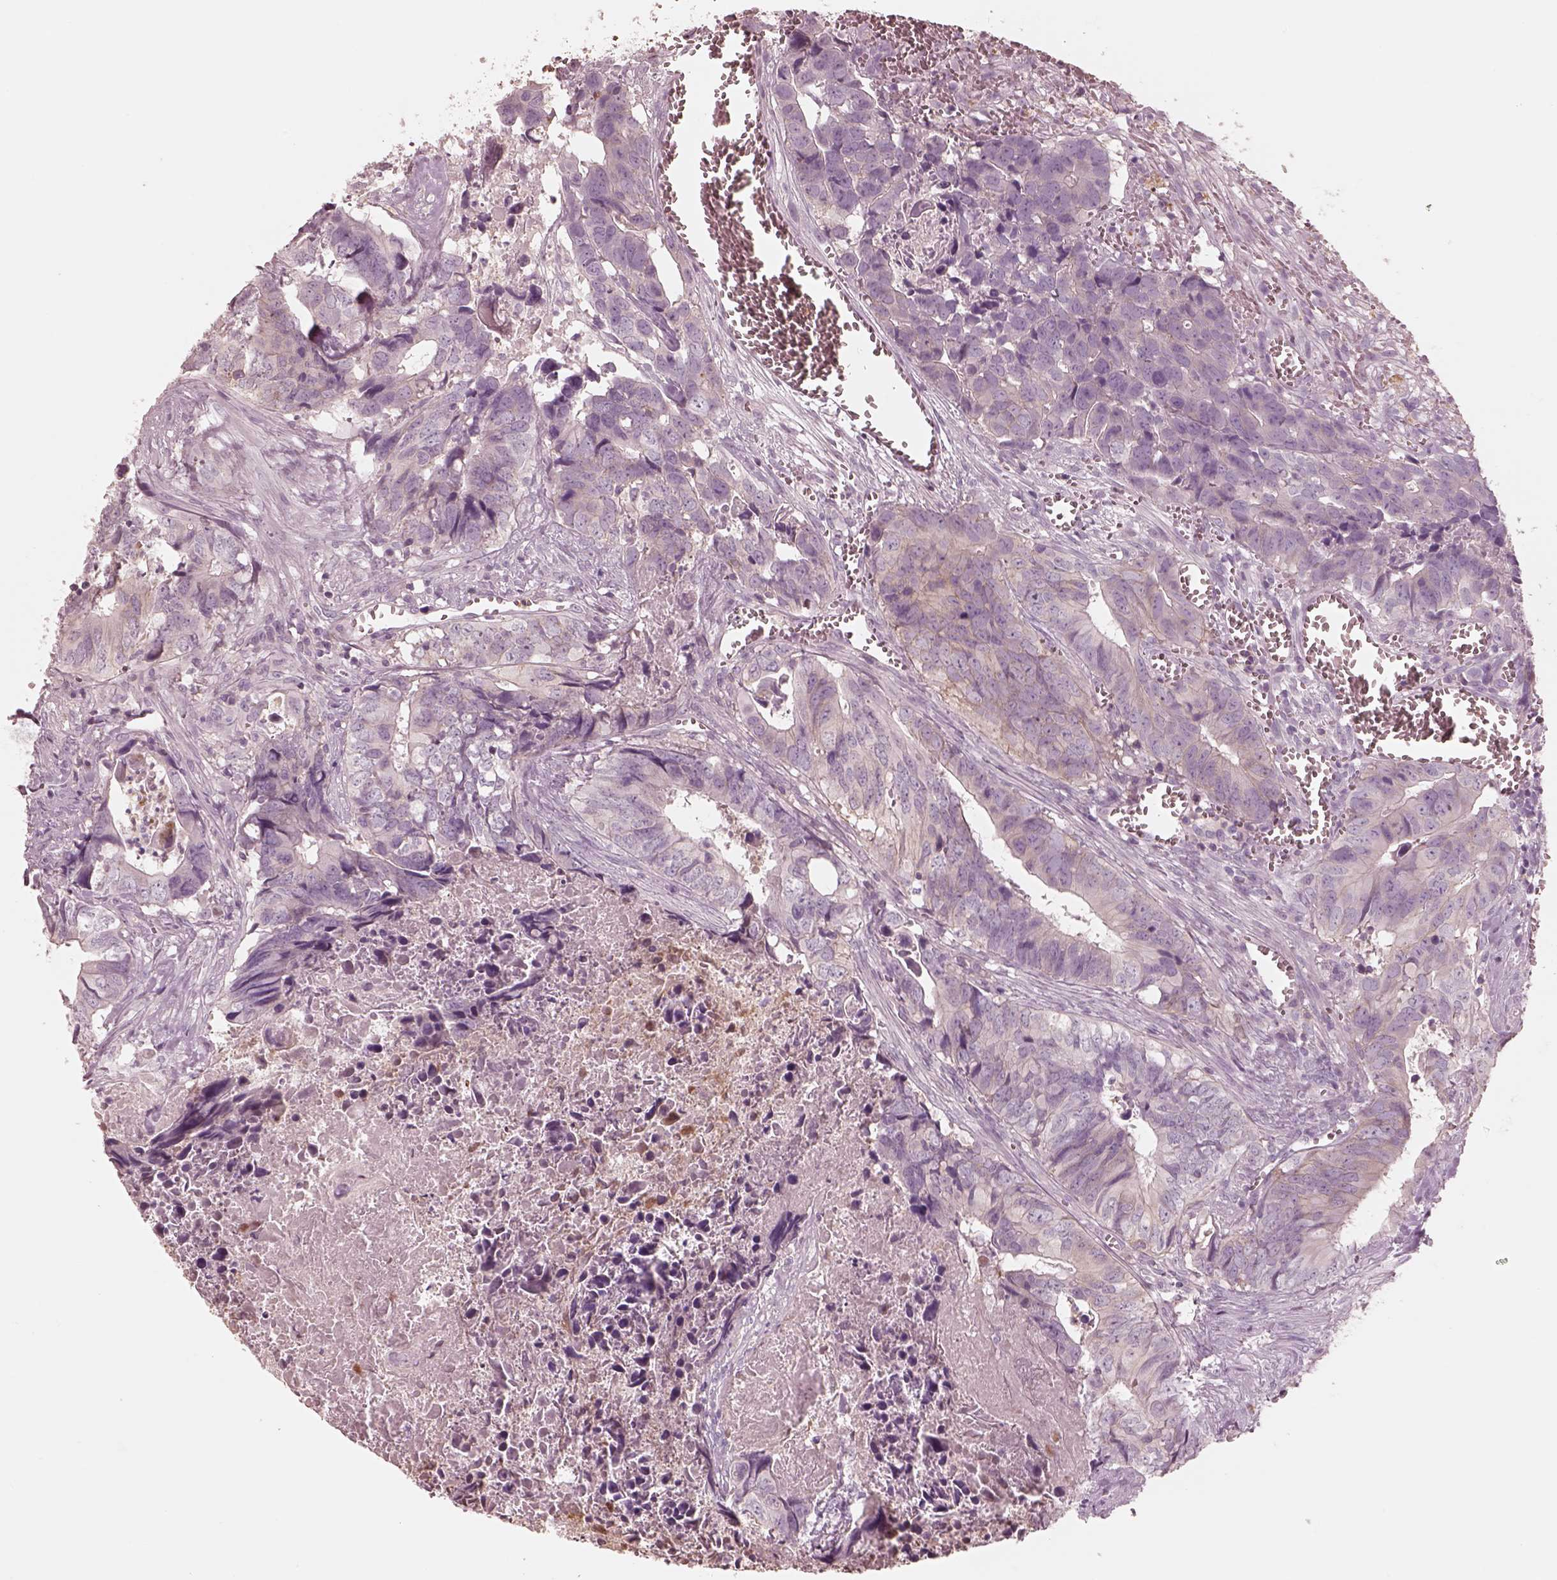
{"staining": {"intensity": "weak", "quantity": "<25%", "location": "cytoplasmic/membranous"}, "tissue": "colorectal cancer", "cell_type": "Tumor cells", "image_type": "cancer", "snomed": [{"axis": "morphology", "description": "Adenocarcinoma, NOS"}, {"axis": "topography", "description": "Colon"}], "caption": "Tumor cells show no significant positivity in adenocarcinoma (colorectal).", "gene": "GPRIN1", "patient": {"sex": "female", "age": 82}}